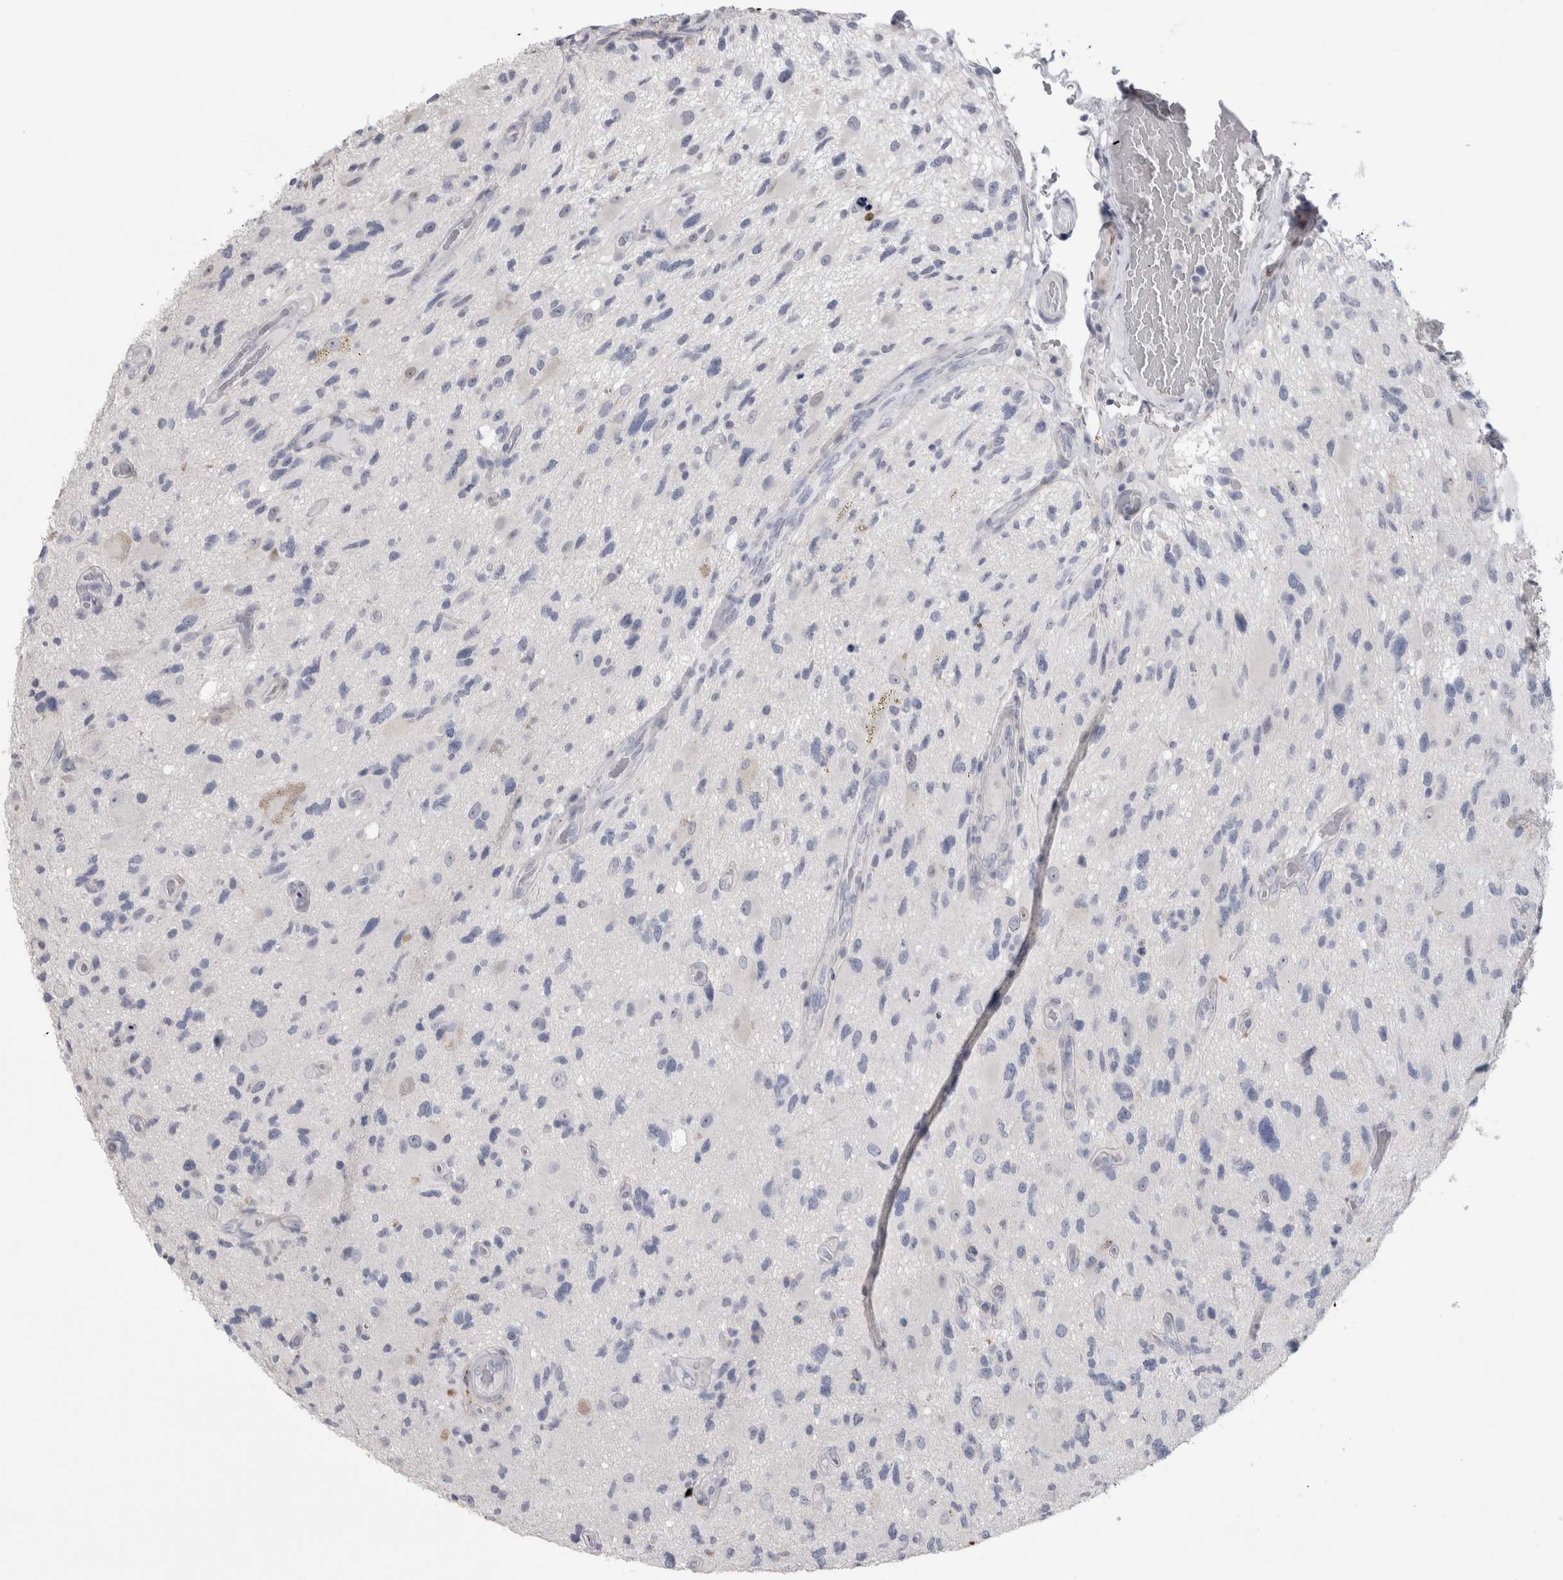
{"staining": {"intensity": "negative", "quantity": "none", "location": "none"}, "tissue": "glioma", "cell_type": "Tumor cells", "image_type": "cancer", "snomed": [{"axis": "morphology", "description": "Glioma, malignant, High grade"}, {"axis": "topography", "description": "Brain"}], "caption": "Micrograph shows no significant protein expression in tumor cells of malignant glioma (high-grade). (DAB immunohistochemistry (IHC) with hematoxylin counter stain).", "gene": "IL33", "patient": {"sex": "male", "age": 33}}